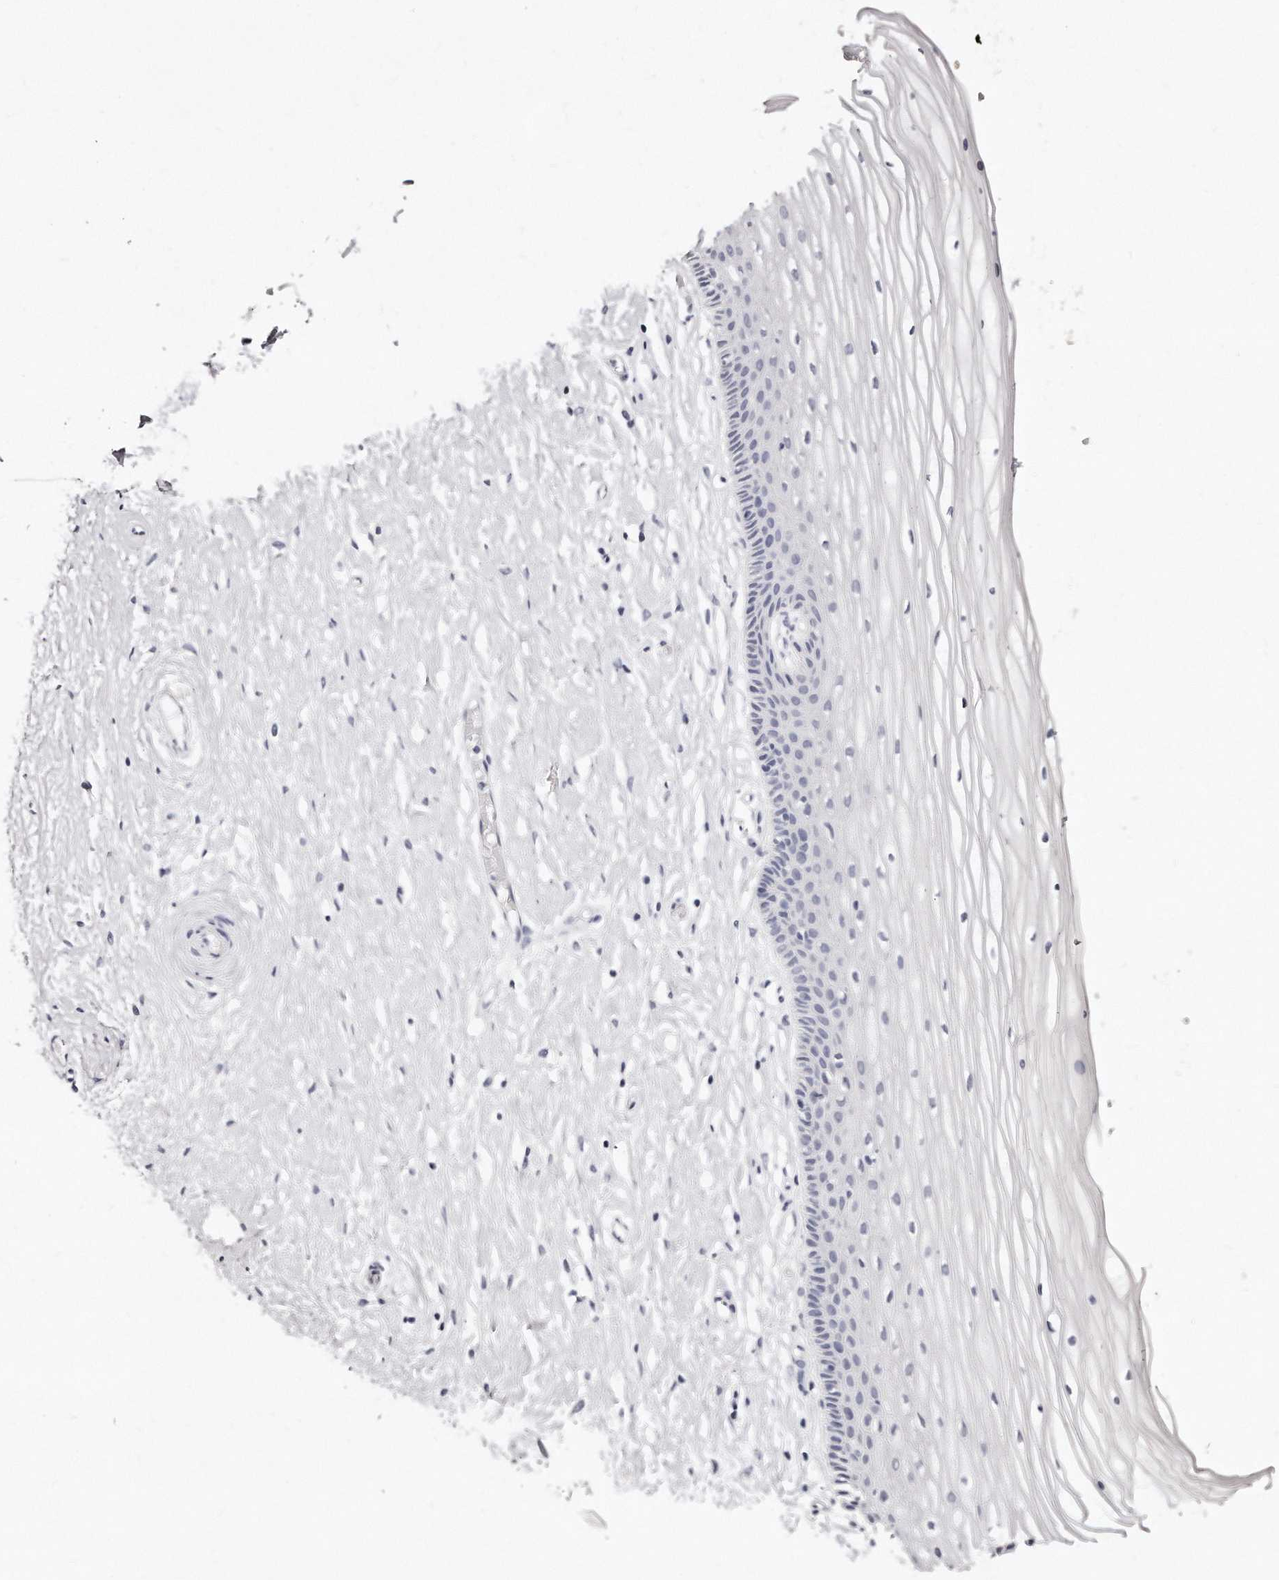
{"staining": {"intensity": "negative", "quantity": "none", "location": "none"}, "tissue": "vagina", "cell_type": "Squamous epithelial cells", "image_type": "normal", "snomed": [{"axis": "morphology", "description": "Normal tissue, NOS"}, {"axis": "topography", "description": "Vagina"}, {"axis": "topography", "description": "Cervix"}], "caption": "Immunohistochemistry micrograph of normal human vagina stained for a protein (brown), which exhibits no expression in squamous epithelial cells. (DAB (3,3'-diaminobenzidine) immunohistochemistry with hematoxylin counter stain).", "gene": "GDA", "patient": {"sex": "female", "age": 40}}